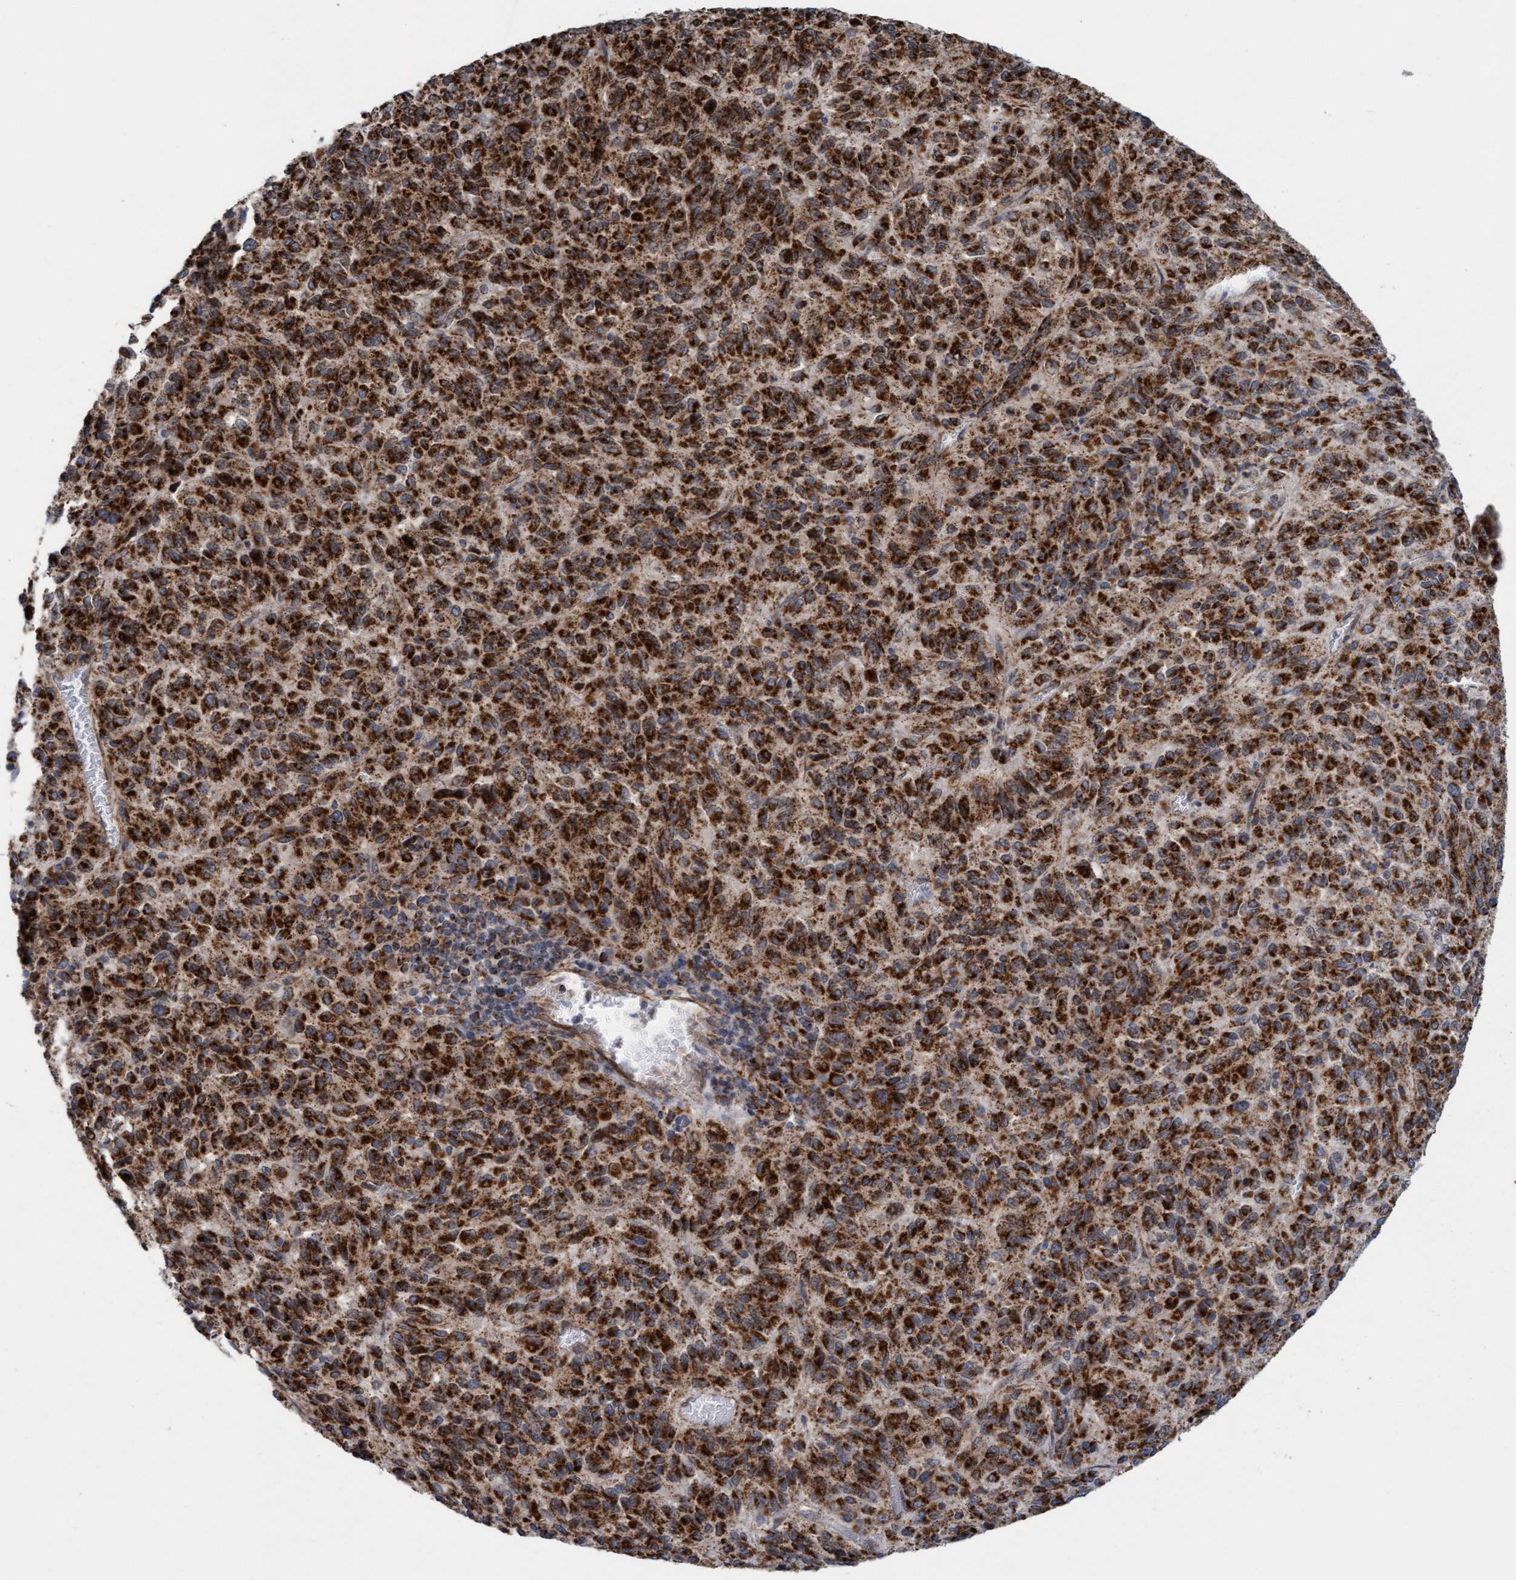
{"staining": {"intensity": "strong", "quantity": ">75%", "location": "cytoplasmic/membranous"}, "tissue": "melanoma", "cell_type": "Tumor cells", "image_type": "cancer", "snomed": [{"axis": "morphology", "description": "Malignant melanoma, Metastatic site"}, {"axis": "topography", "description": "Lung"}], "caption": "Strong cytoplasmic/membranous positivity for a protein is seen in about >75% of tumor cells of malignant melanoma (metastatic site) using immunohistochemistry (IHC).", "gene": "MRPS23", "patient": {"sex": "male", "age": 64}}